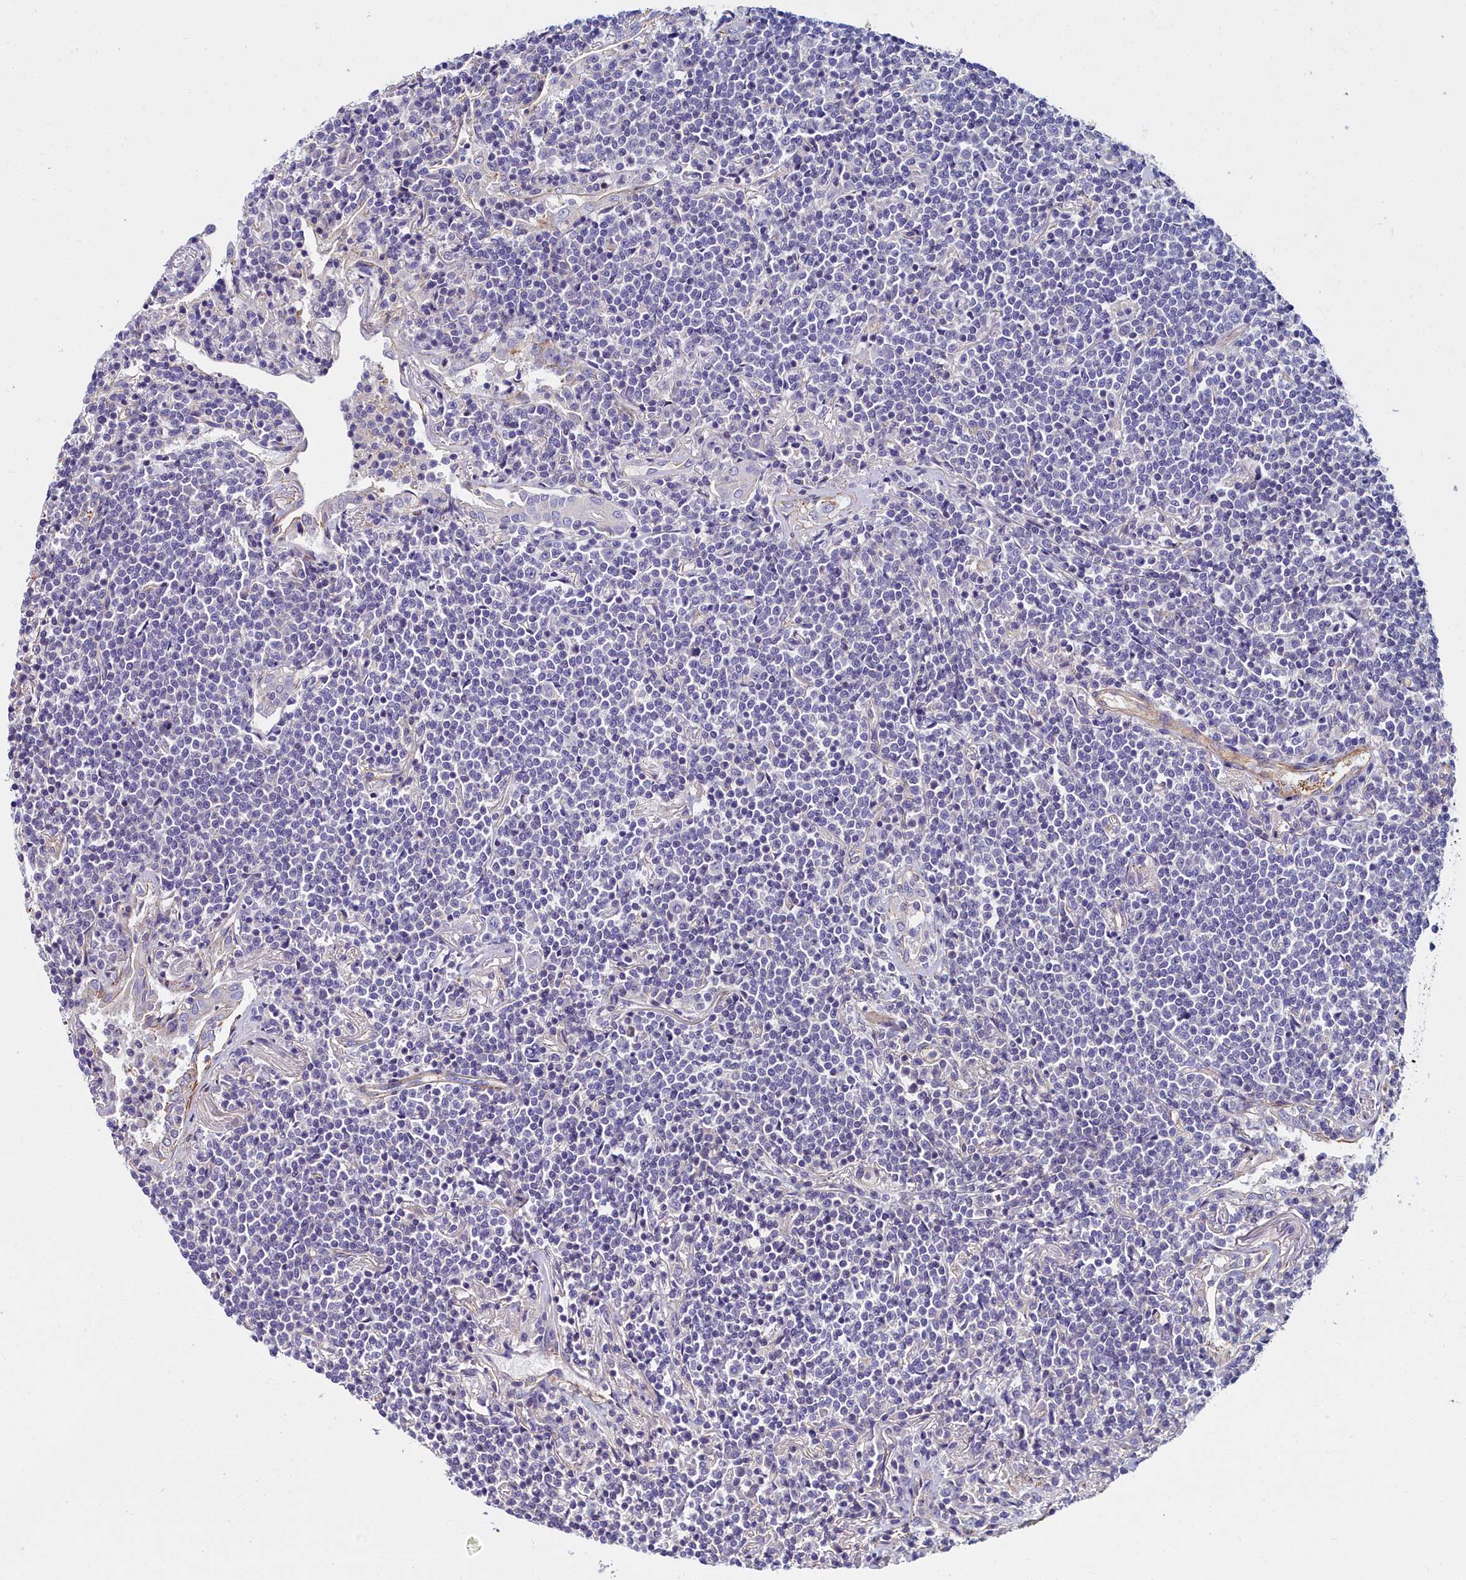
{"staining": {"intensity": "negative", "quantity": "none", "location": "none"}, "tissue": "lymphoma", "cell_type": "Tumor cells", "image_type": "cancer", "snomed": [{"axis": "morphology", "description": "Malignant lymphoma, non-Hodgkin's type, Low grade"}, {"axis": "topography", "description": "Lung"}], "caption": "Immunohistochemistry micrograph of human lymphoma stained for a protein (brown), which reveals no expression in tumor cells.", "gene": "FADS3", "patient": {"sex": "female", "age": 71}}